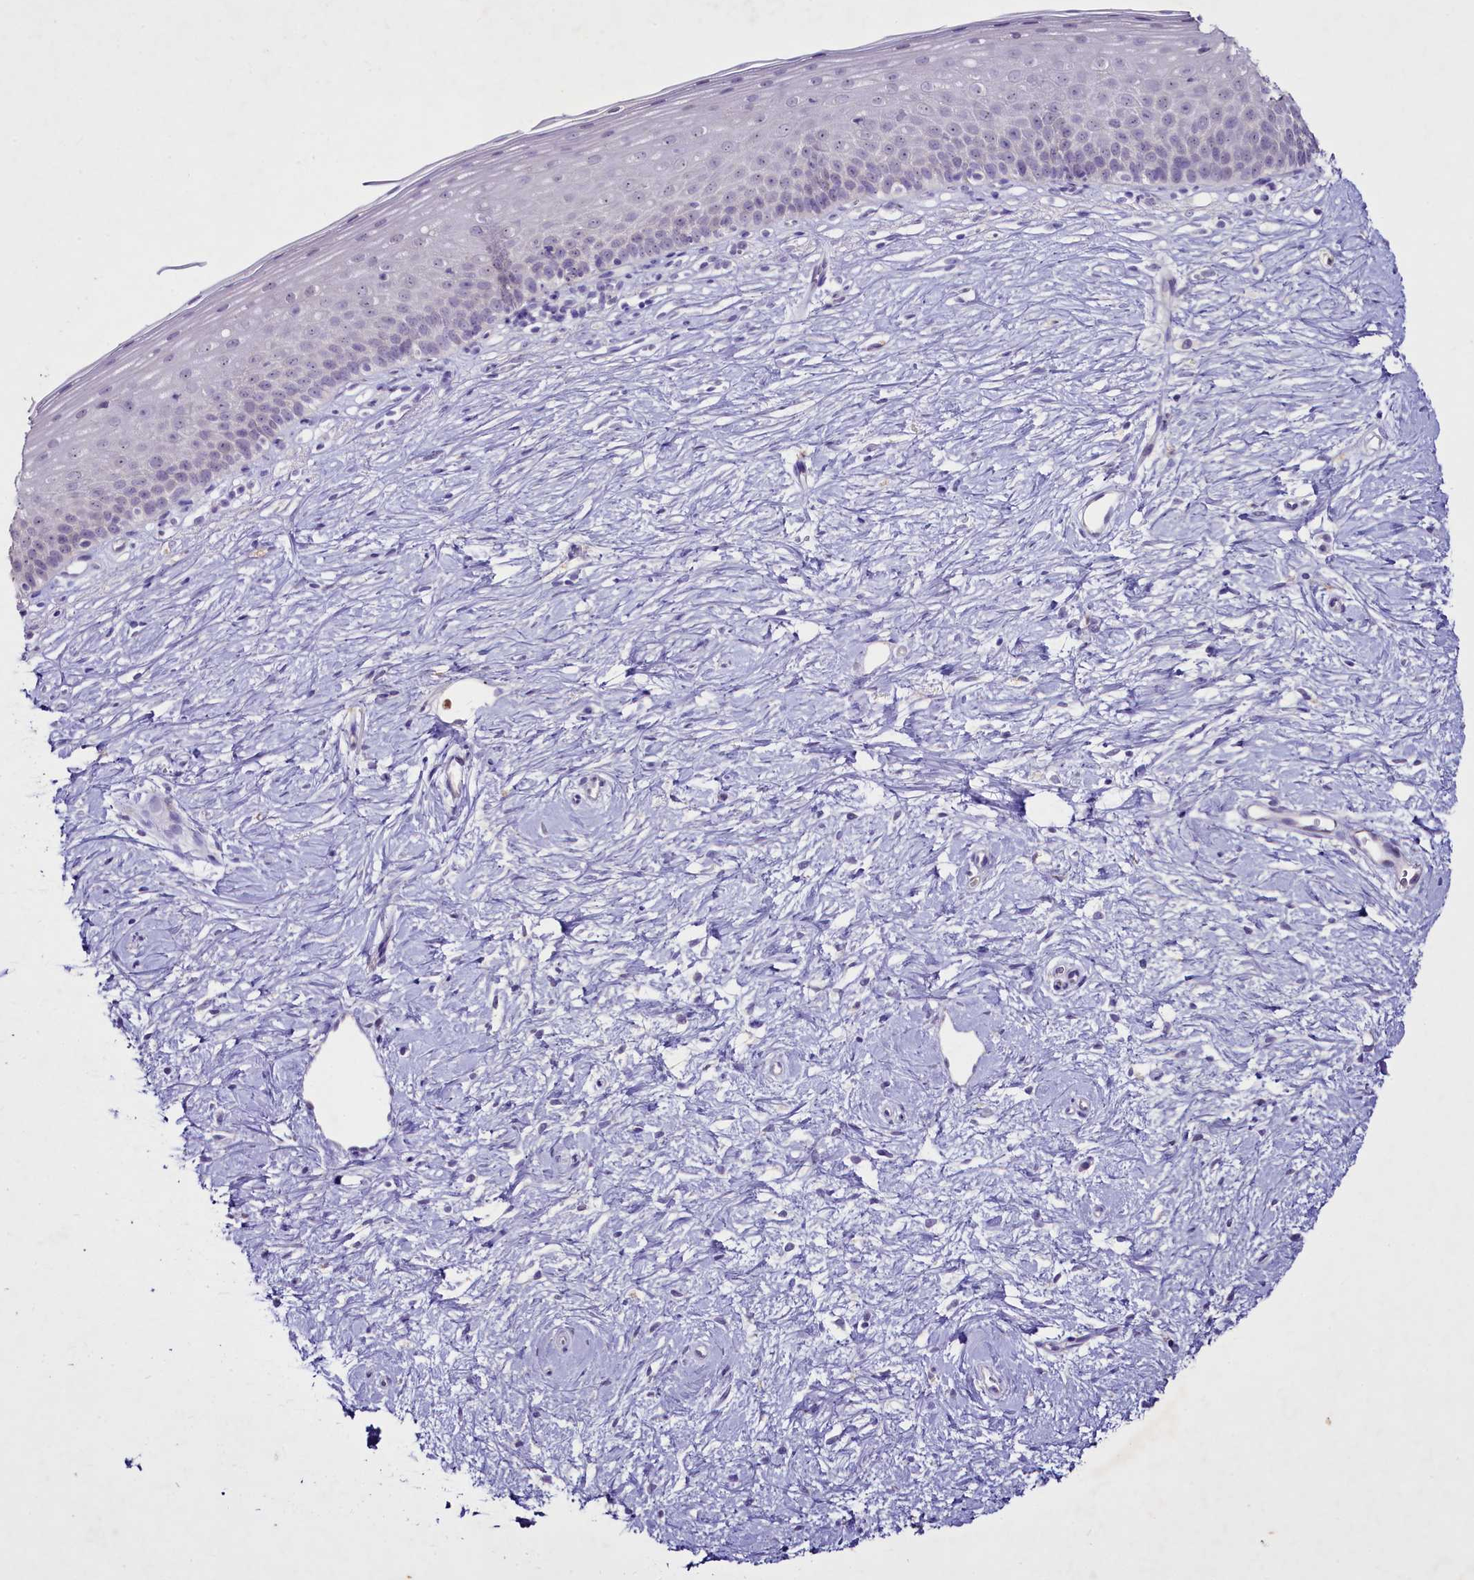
{"staining": {"intensity": "negative", "quantity": "none", "location": "none"}, "tissue": "cervix", "cell_type": "Glandular cells", "image_type": "normal", "snomed": [{"axis": "morphology", "description": "Normal tissue, NOS"}, {"axis": "topography", "description": "Cervix"}], "caption": "A histopathology image of cervix stained for a protein exhibits no brown staining in glandular cells.", "gene": "FAM209B", "patient": {"sex": "female", "age": 57}}